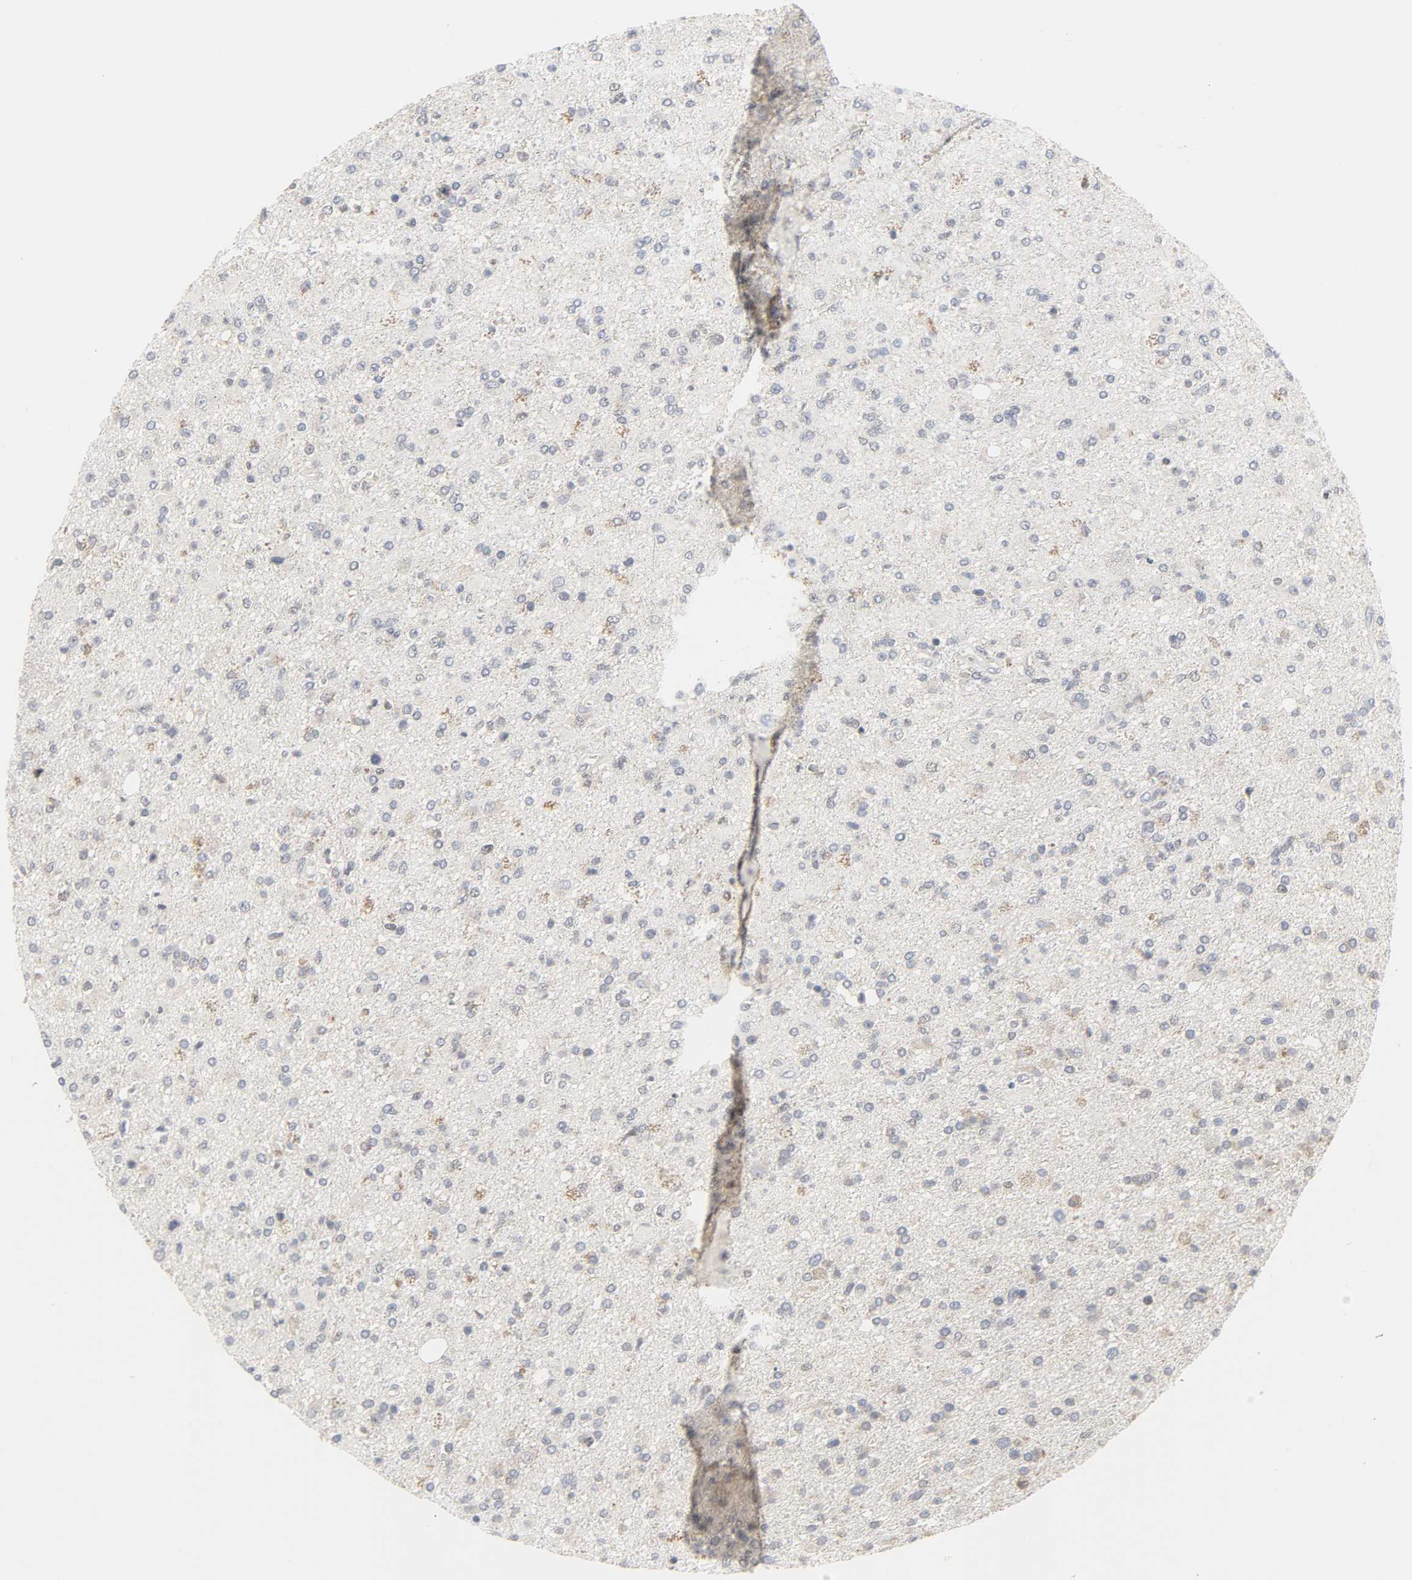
{"staining": {"intensity": "moderate", "quantity": "<25%", "location": "cytoplasmic/membranous"}, "tissue": "glioma", "cell_type": "Tumor cells", "image_type": "cancer", "snomed": [{"axis": "morphology", "description": "Glioma, malignant, High grade"}, {"axis": "topography", "description": "Brain"}], "caption": "Malignant glioma (high-grade) tissue displays moderate cytoplasmic/membranous positivity in approximately <25% of tumor cells", "gene": "CLIP1", "patient": {"sex": "male", "age": 33}}